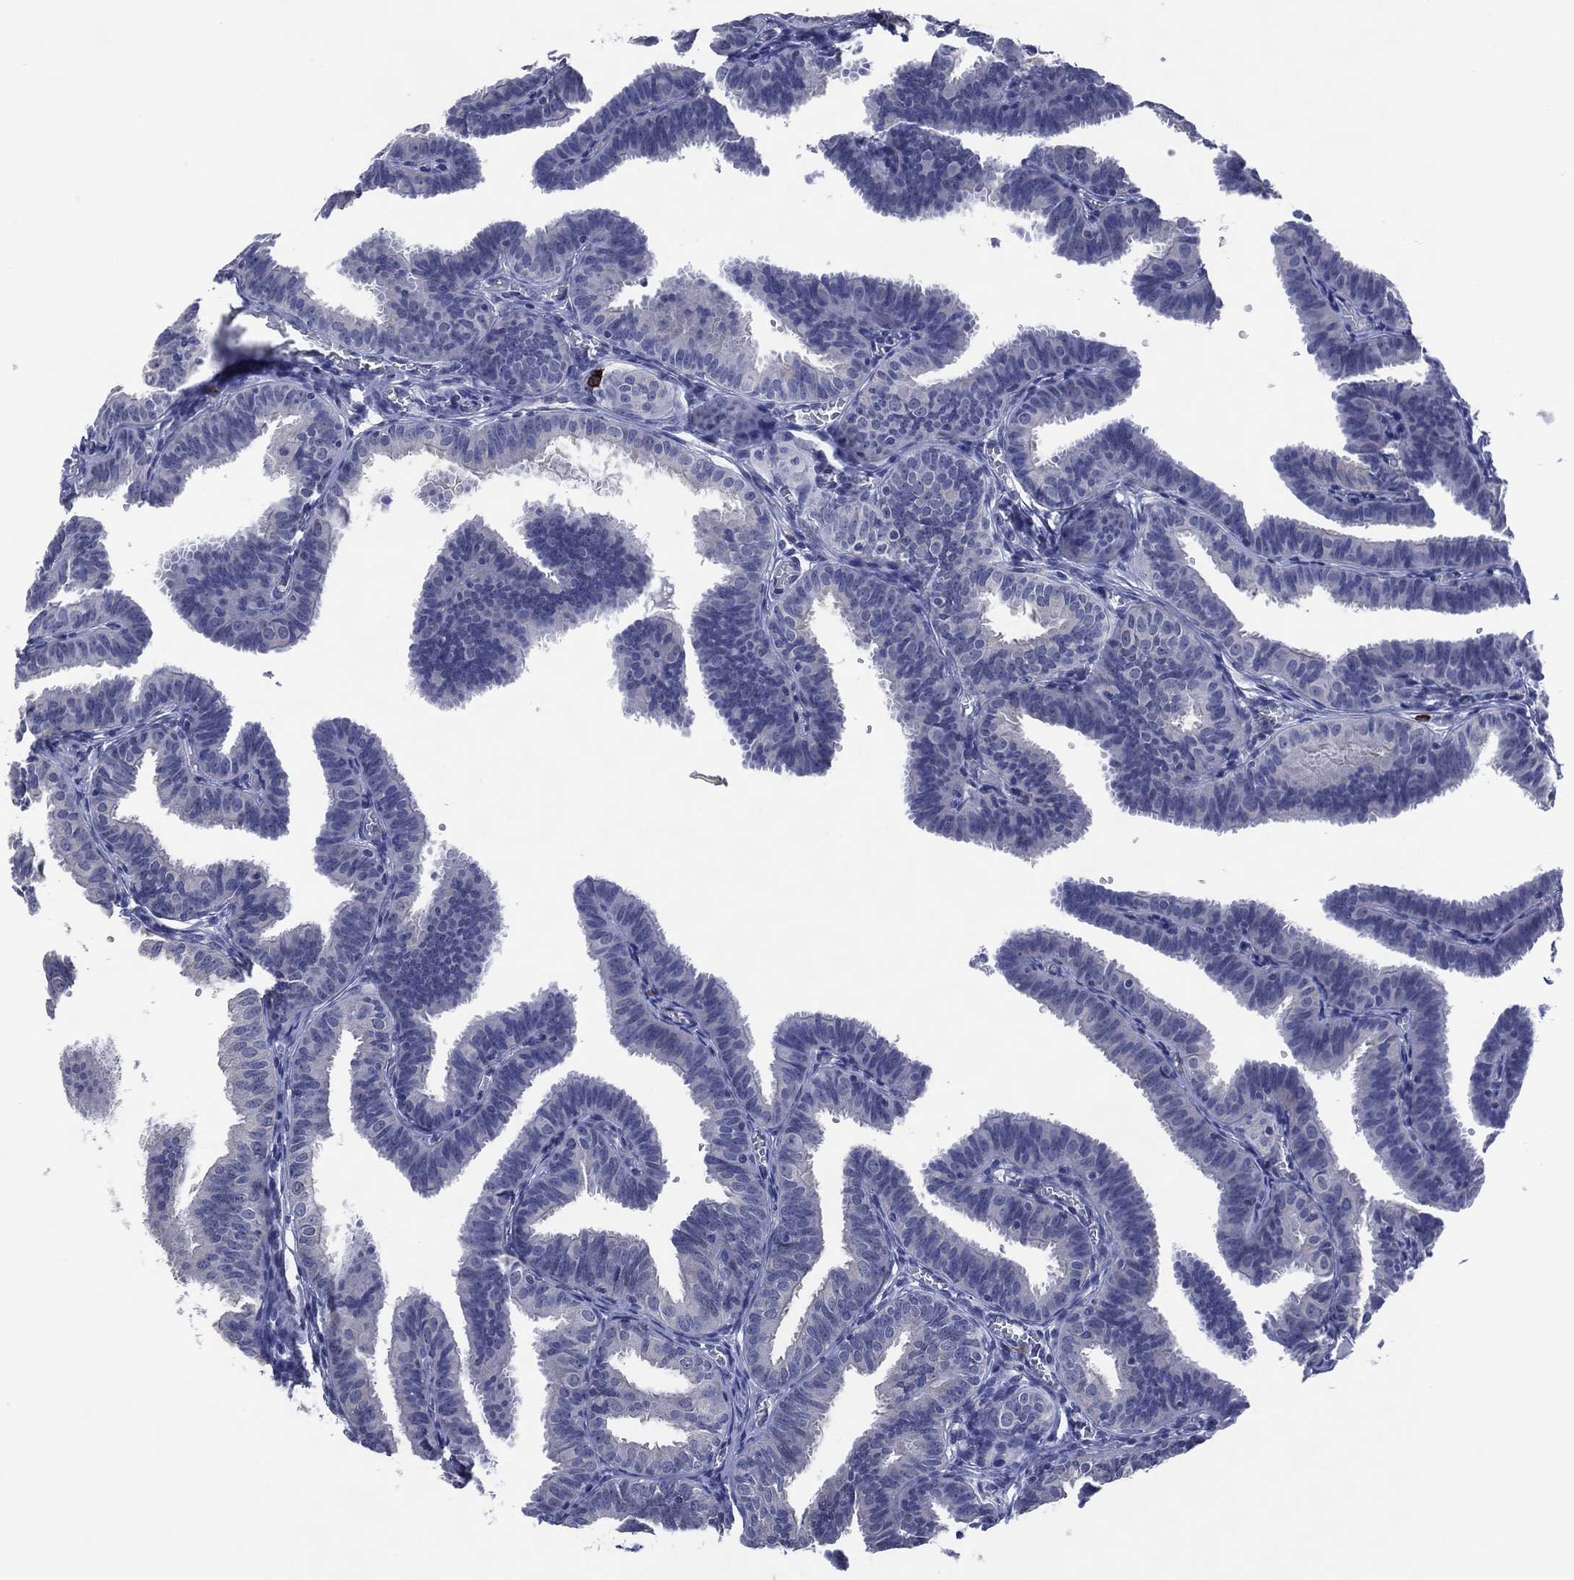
{"staining": {"intensity": "negative", "quantity": "none", "location": "none"}, "tissue": "fallopian tube", "cell_type": "Glandular cells", "image_type": "normal", "snomed": [{"axis": "morphology", "description": "Normal tissue, NOS"}, {"axis": "topography", "description": "Fallopian tube"}], "caption": "Protein analysis of benign fallopian tube shows no significant expression in glandular cells.", "gene": "USP26", "patient": {"sex": "female", "age": 25}}